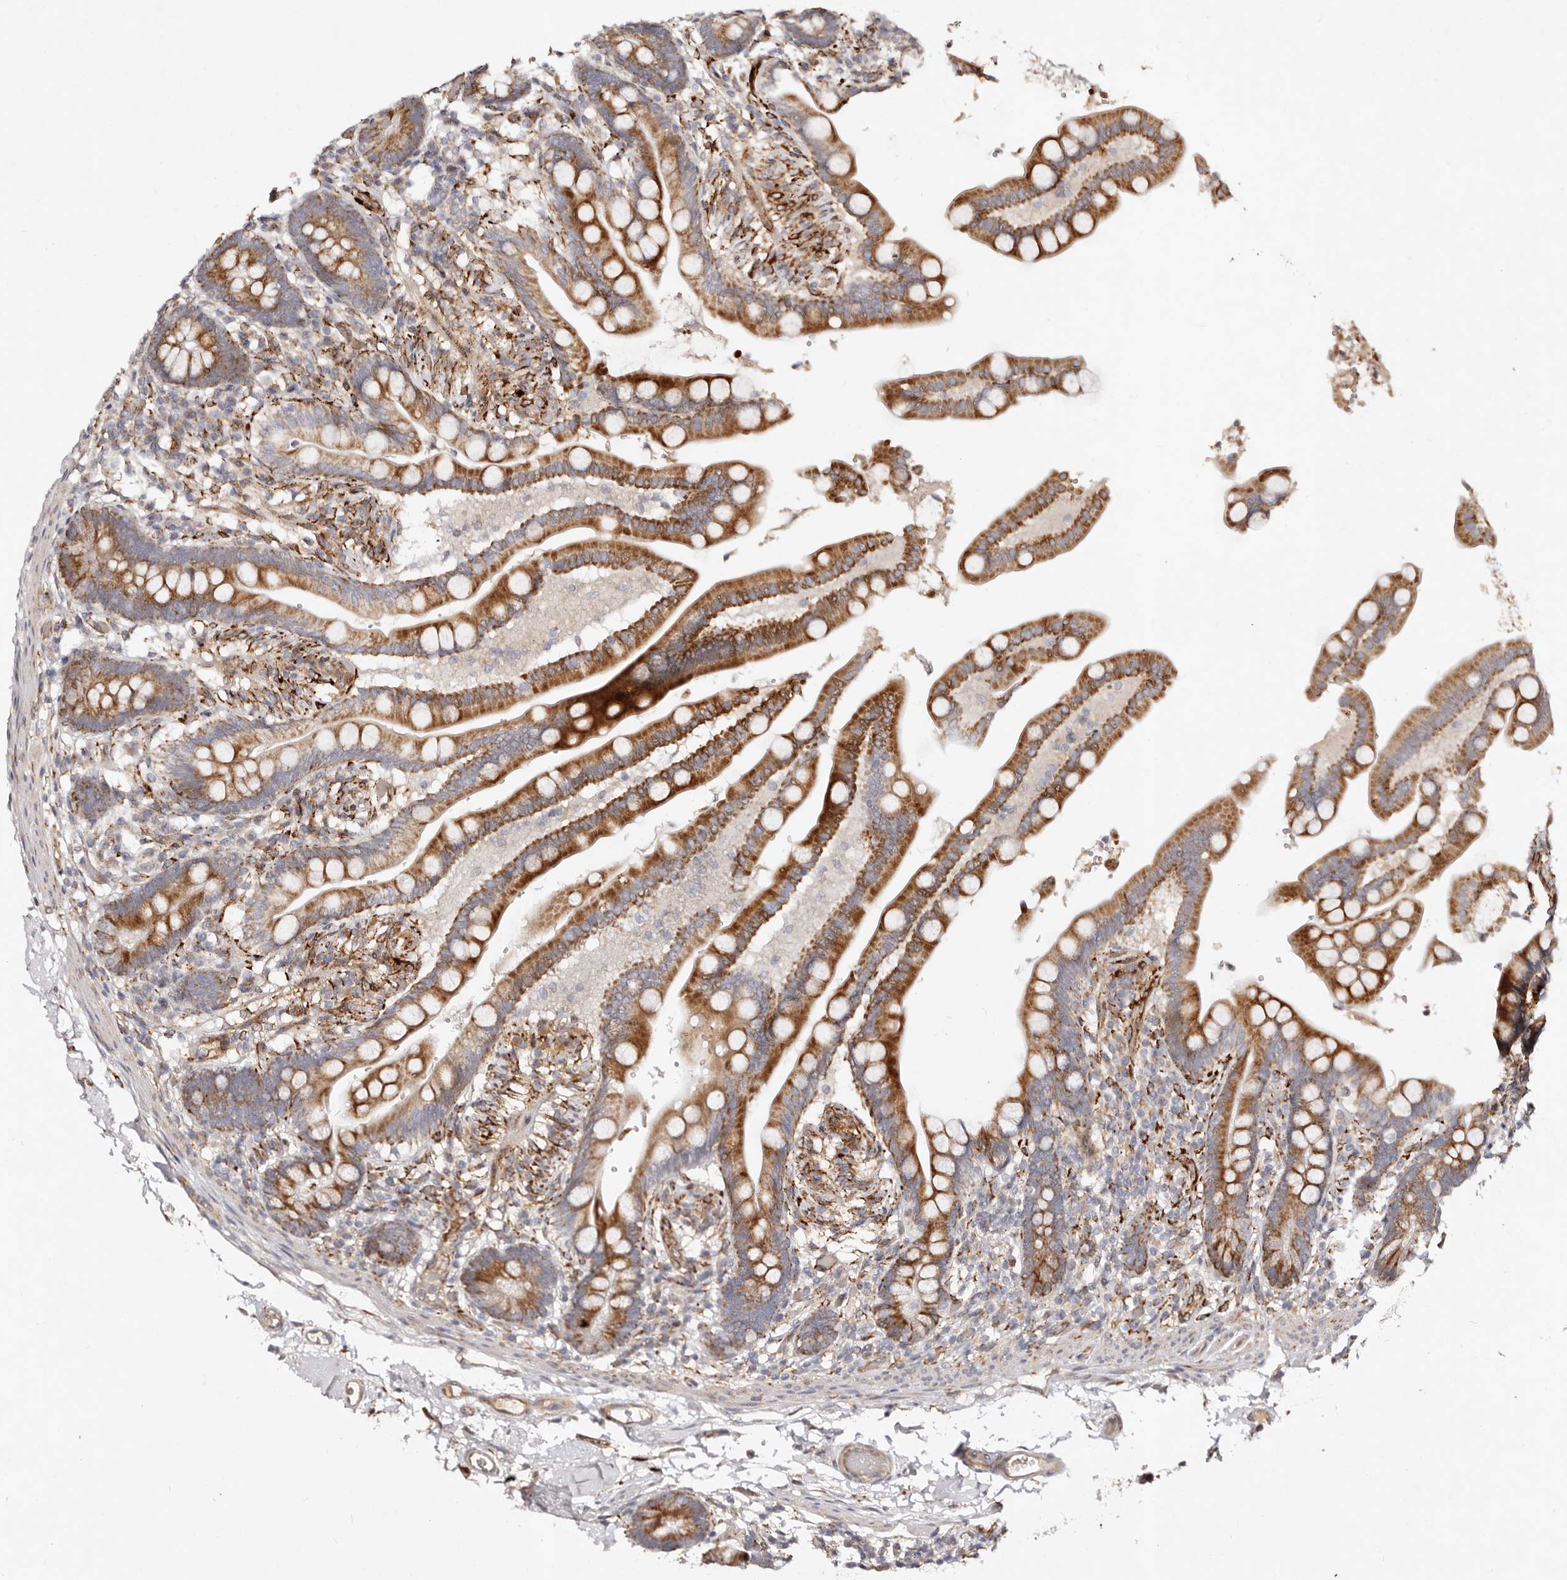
{"staining": {"intensity": "moderate", "quantity": ">75%", "location": "cytoplasmic/membranous"}, "tissue": "colon", "cell_type": "Endothelial cells", "image_type": "normal", "snomed": [{"axis": "morphology", "description": "Normal tissue, NOS"}, {"axis": "topography", "description": "Smooth muscle"}, {"axis": "topography", "description": "Colon"}], "caption": "High-magnification brightfield microscopy of benign colon stained with DAB (brown) and counterstained with hematoxylin (blue). endothelial cells exhibit moderate cytoplasmic/membranous positivity is appreciated in about>75% of cells. Immunohistochemistry (ihc) stains the protein in brown and the nuclei are stained blue.", "gene": "SERPINH1", "patient": {"sex": "male", "age": 73}}